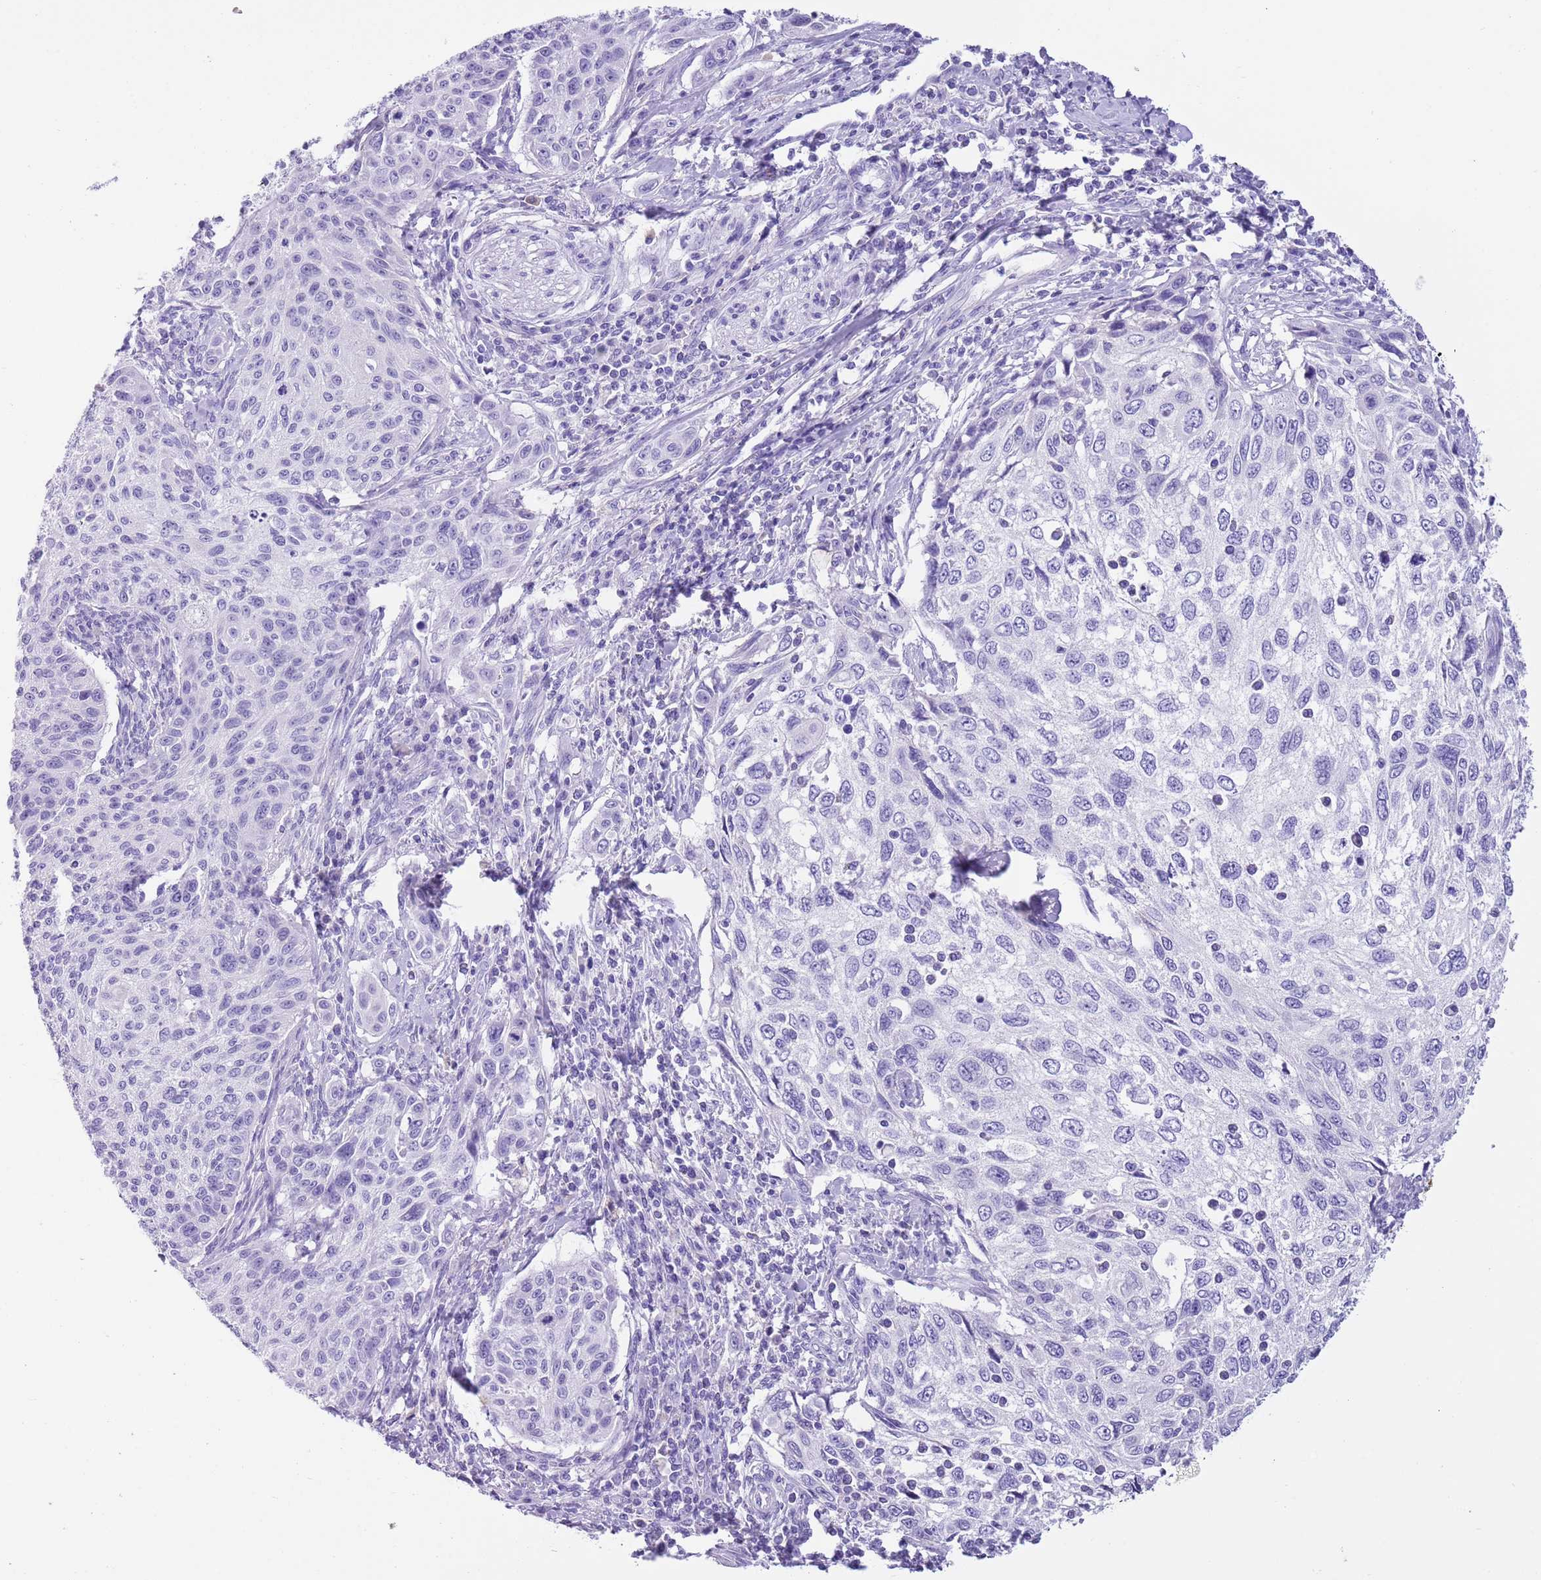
{"staining": {"intensity": "negative", "quantity": "none", "location": "none"}, "tissue": "cervical cancer", "cell_type": "Tumor cells", "image_type": "cancer", "snomed": [{"axis": "morphology", "description": "Squamous cell carcinoma, NOS"}, {"axis": "topography", "description": "Cervix"}], "caption": "Immunohistochemistry (IHC) of cervical cancer (squamous cell carcinoma) displays no staining in tumor cells.", "gene": "TBC1D10B", "patient": {"sex": "female", "age": 70}}